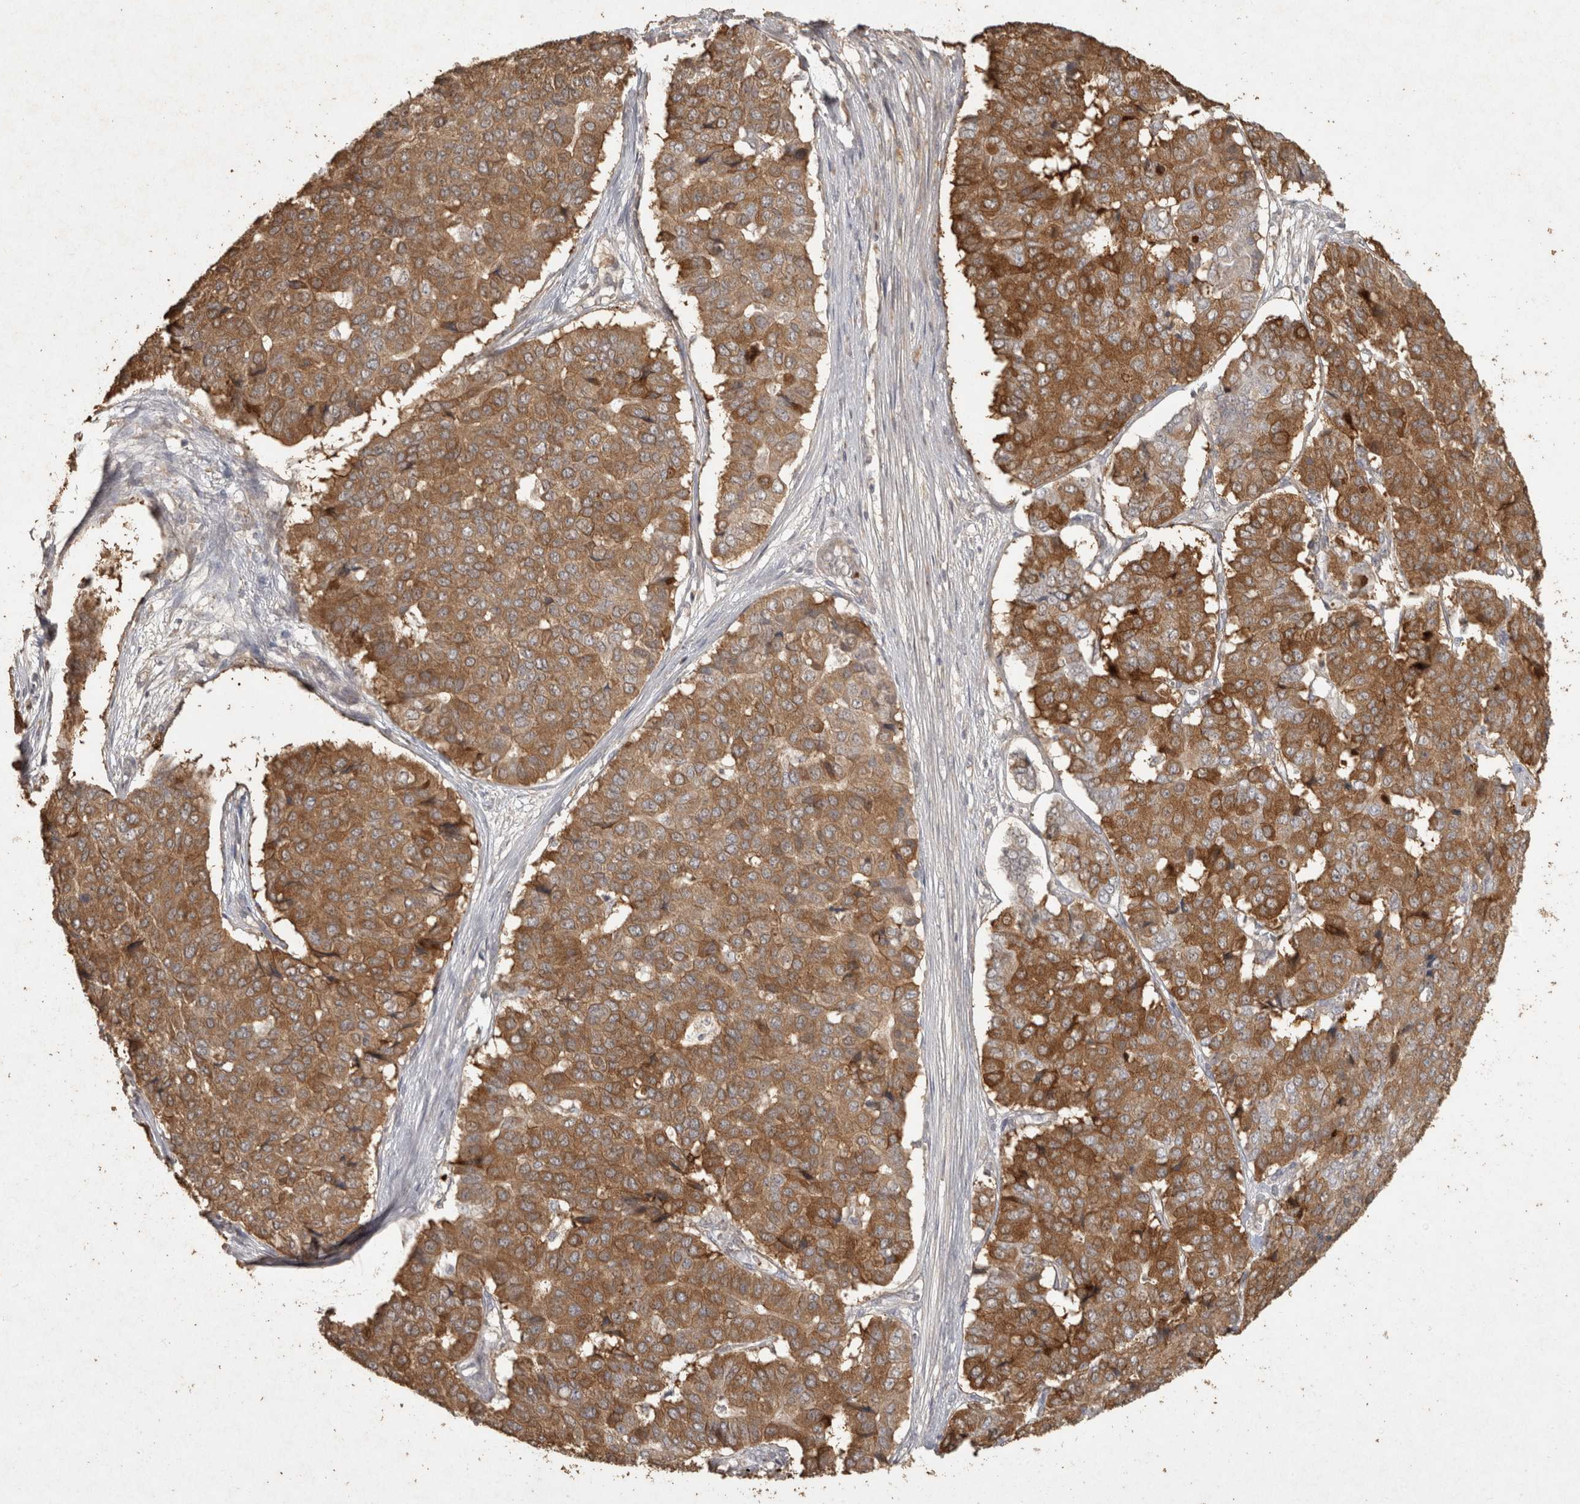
{"staining": {"intensity": "moderate", "quantity": ">75%", "location": "cytoplasmic/membranous"}, "tissue": "pancreatic cancer", "cell_type": "Tumor cells", "image_type": "cancer", "snomed": [{"axis": "morphology", "description": "Adenocarcinoma, NOS"}, {"axis": "topography", "description": "Pancreas"}], "caption": "There is medium levels of moderate cytoplasmic/membranous expression in tumor cells of pancreatic cancer (adenocarcinoma), as demonstrated by immunohistochemical staining (brown color).", "gene": "OSTN", "patient": {"sex": "male", "age": 50}}